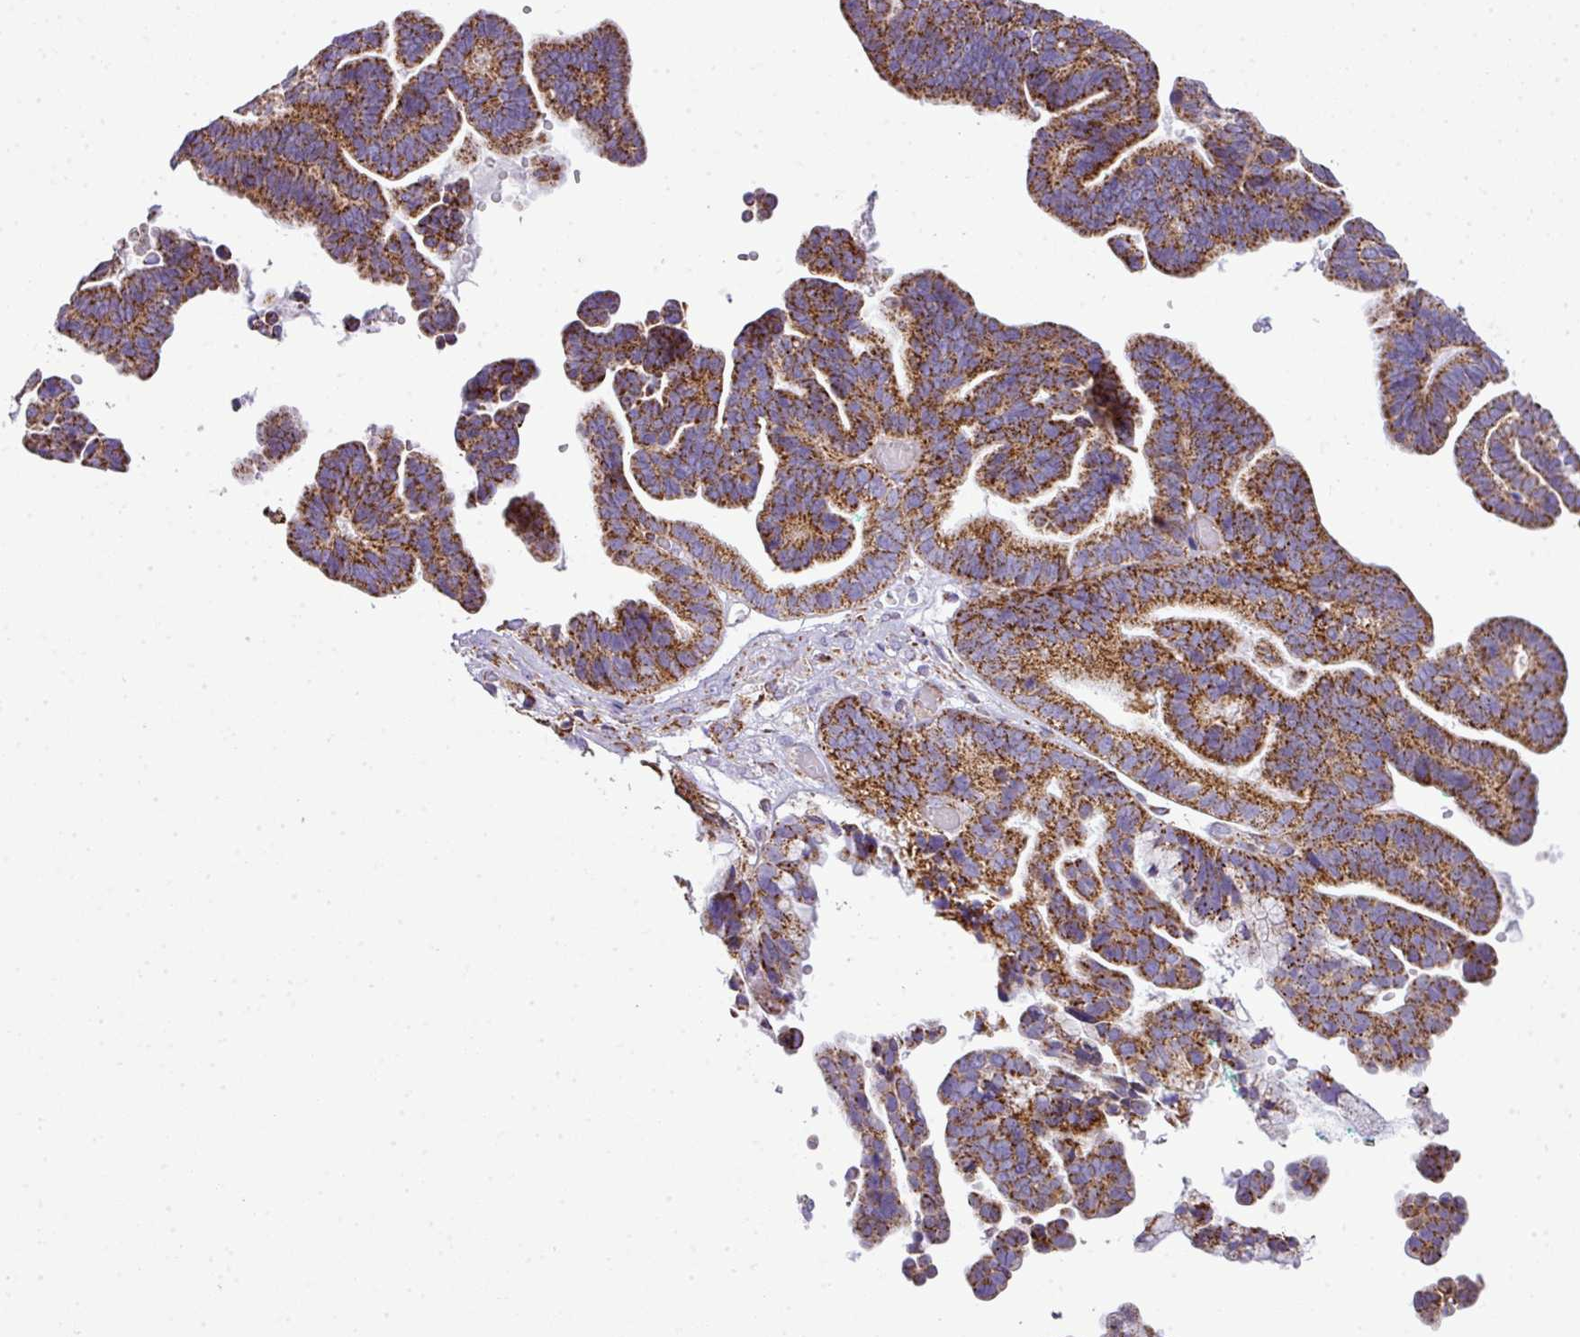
{"staining": {"intensity": "strong", "quantity": ">75%", "location": "cytoplasmic/membranous"}, "tissue": "ovarian cancer", "cell_type": "Tumor cells", "image_type": "cancer", "snomed": [{"axis": "morphology", "description": "Cystadenocarcinoma, serous, NOS"}, {"axis": "topography", "description": "Ovary"}], "caption": "This photomicrograph shows IHC staining of human ovarian cancer (serous cystadenocarcinoma), with high strong cytoplasmic/membranous staining in approximately >75% of tumor cells.", "gene": "ZNF81", "patient": {"sex": "female", "age": 56}}